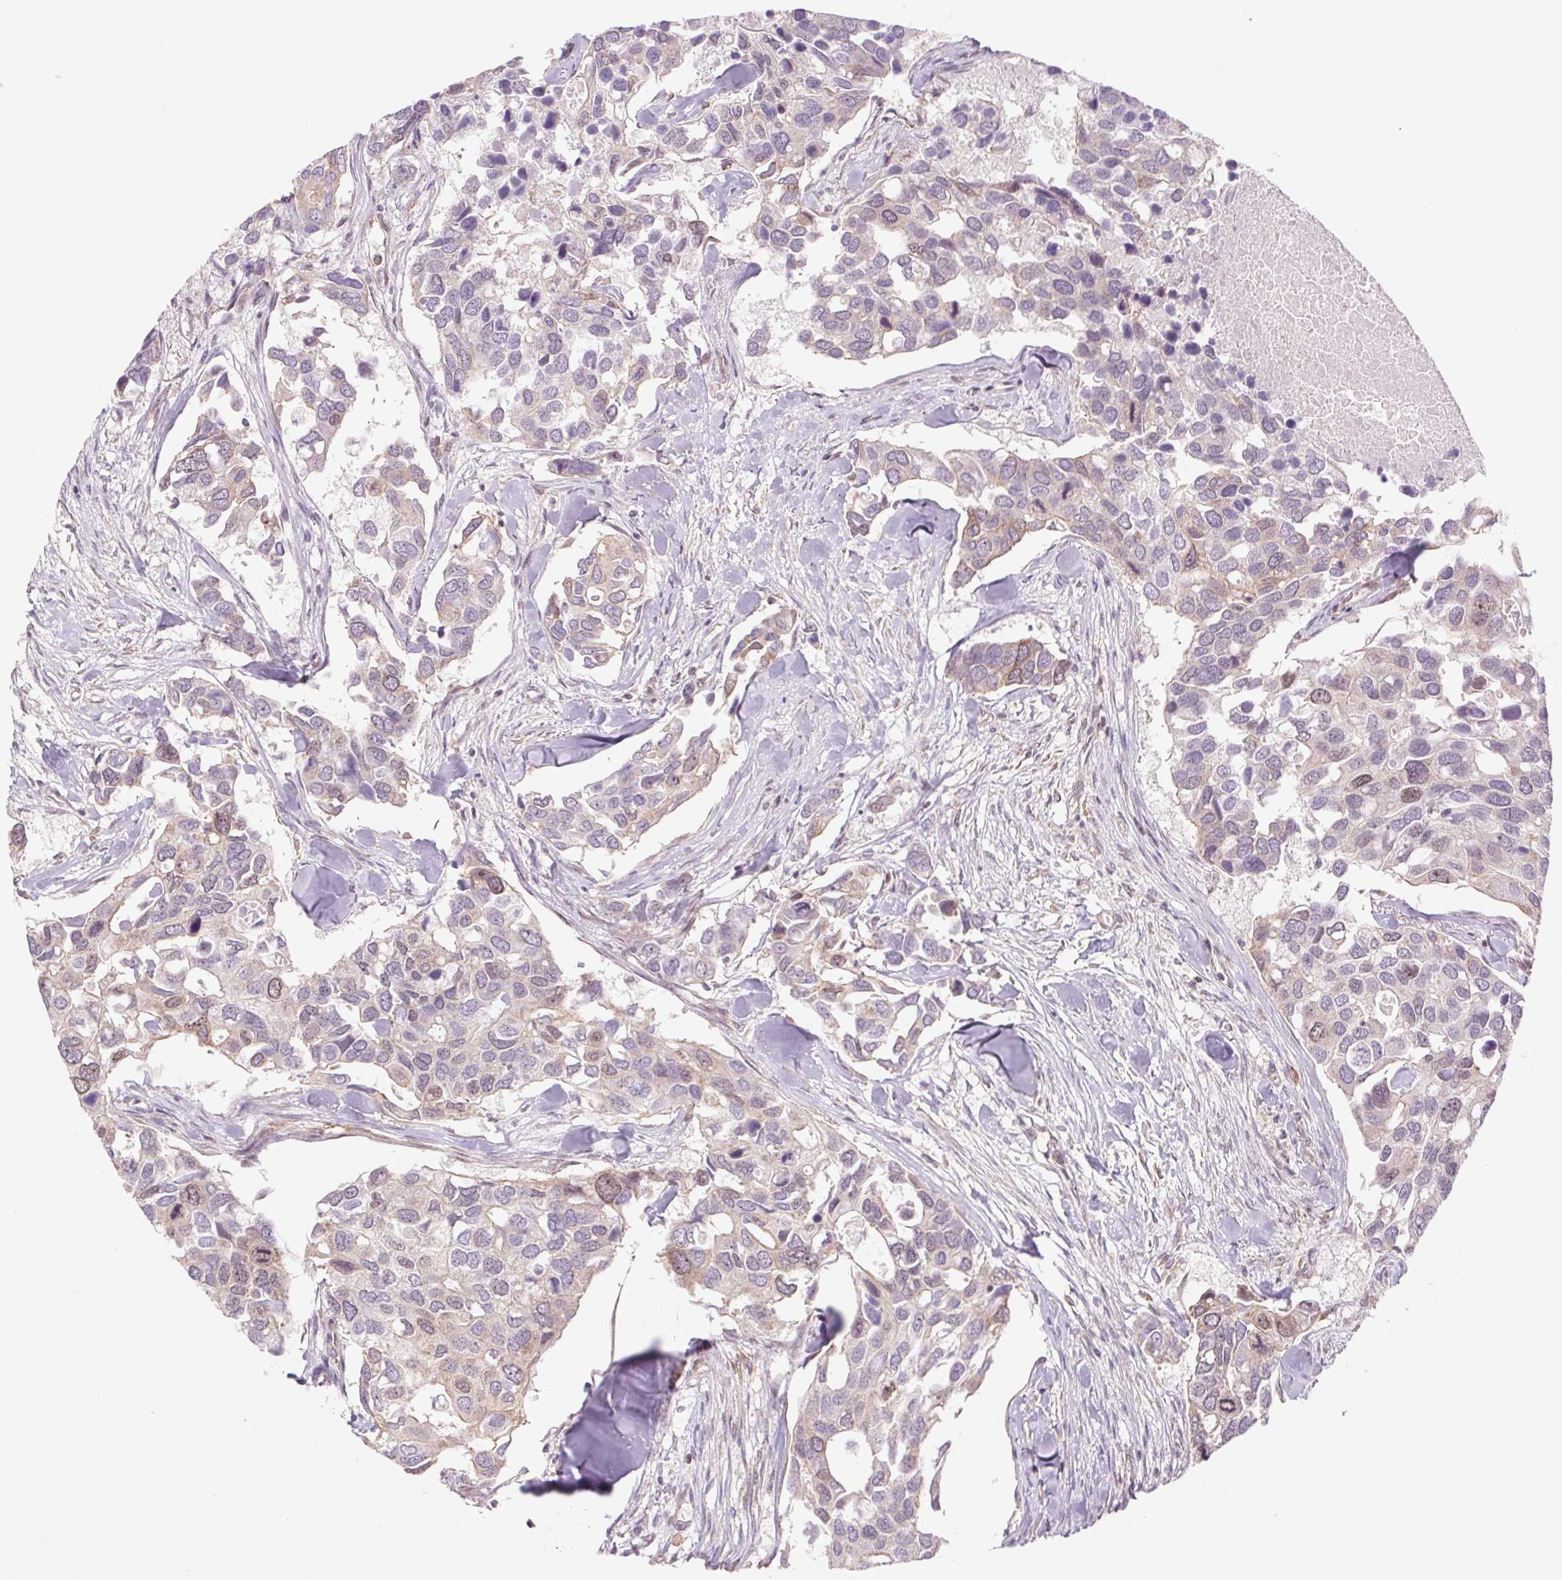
{"staining": {"intensity": "weak", "quantity": "<25%", "location": "cytoplasmic/membranous"}, "tissue": "breast cancer", "cell_type": "Tumor cells", "image_type": "cancer", "snomed": [{"axis": "morphology", "description": "Duct carcinoma"}, {"axis": "topography", "description": "Breast"}], "caption": "Tumor cells are negative for brown protein staining in breast cancer. (DAB (3,3'-diaminobenzidine) immunohistochemistry (IHC), high magnification).", "gene": "CWC25", "patient": {"sex": "female", "age": 83}}